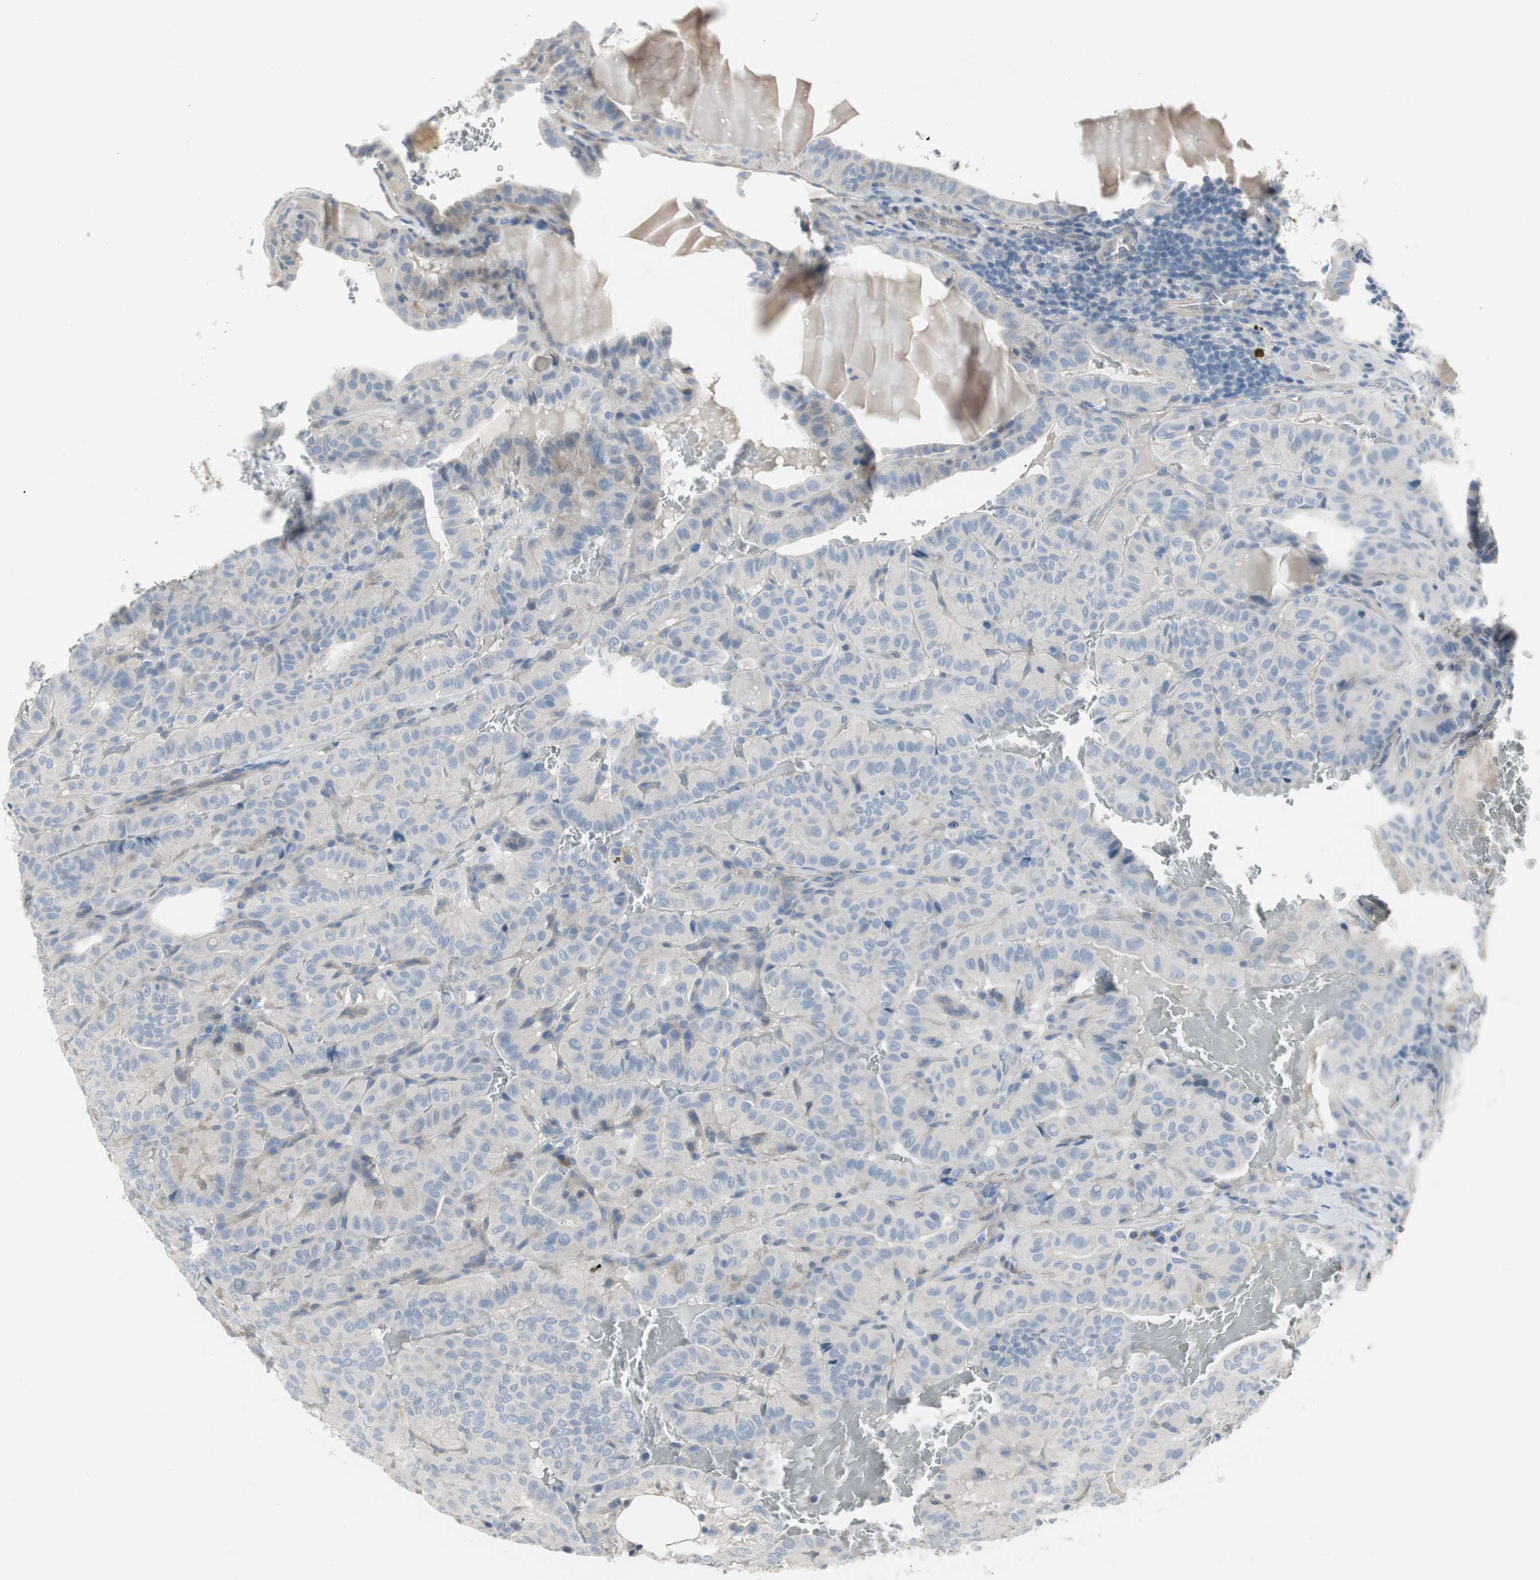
{"staining": {"intensity": "negative", "quantity": "none", "location": "none"}, "tissue": "thyroid cancer", "cell_type": "Tumor cells", "image_type": "cancer", "snomed": [{"axis": "morphology", "description": "Papillary adenocarcinoma, NOS"}, {"axis": "topography", "description": "Thyroid gland"}], "caption": "The immunohistochemistry (IHC) micrograph has no significant positivity in tumor cells of thyroid cancer tissue.", "gene": "PIGR", "patient": {"sex": "male", "age": 77}}